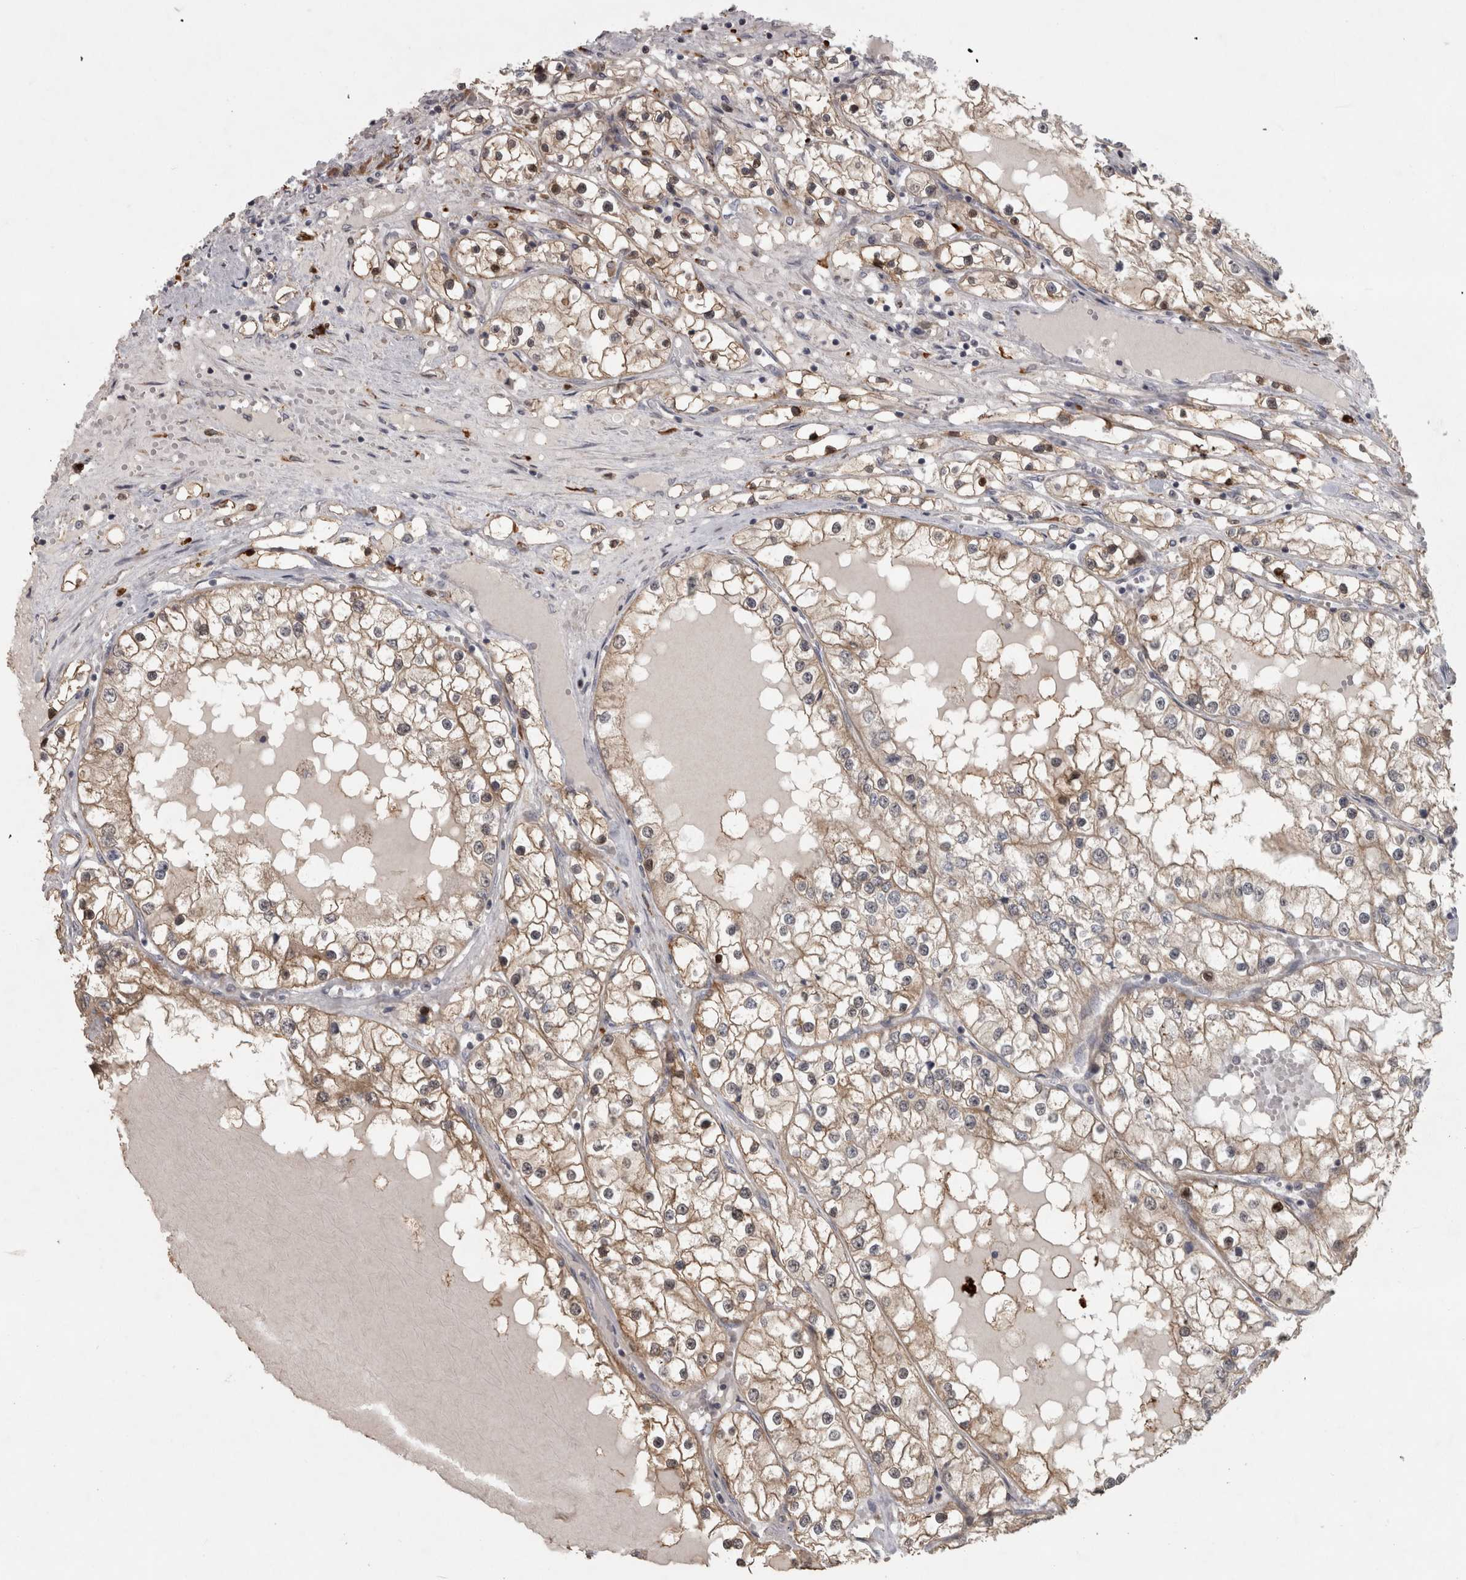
{"staining": {"intensity": "moderate", "quantity": ">75%", "location": "cytoplasmic/membranous"}, "tissue": "renal cancer", "cell_type": "Tumor cells", "image_type": "cancer", "snomed": [{"axis": "morphology", "description": "Adenocarcinoma, NOS"}, {"axis": "topography", "description": "Kidney"}], "caption": "Renal cancer stained with a brown dye shows moderate cytoplasmic/membranous positive positivity in about >75% of tumor cells.", "gene": "SLCO5A1", "patient": {"sex": "male", "age": 68}}